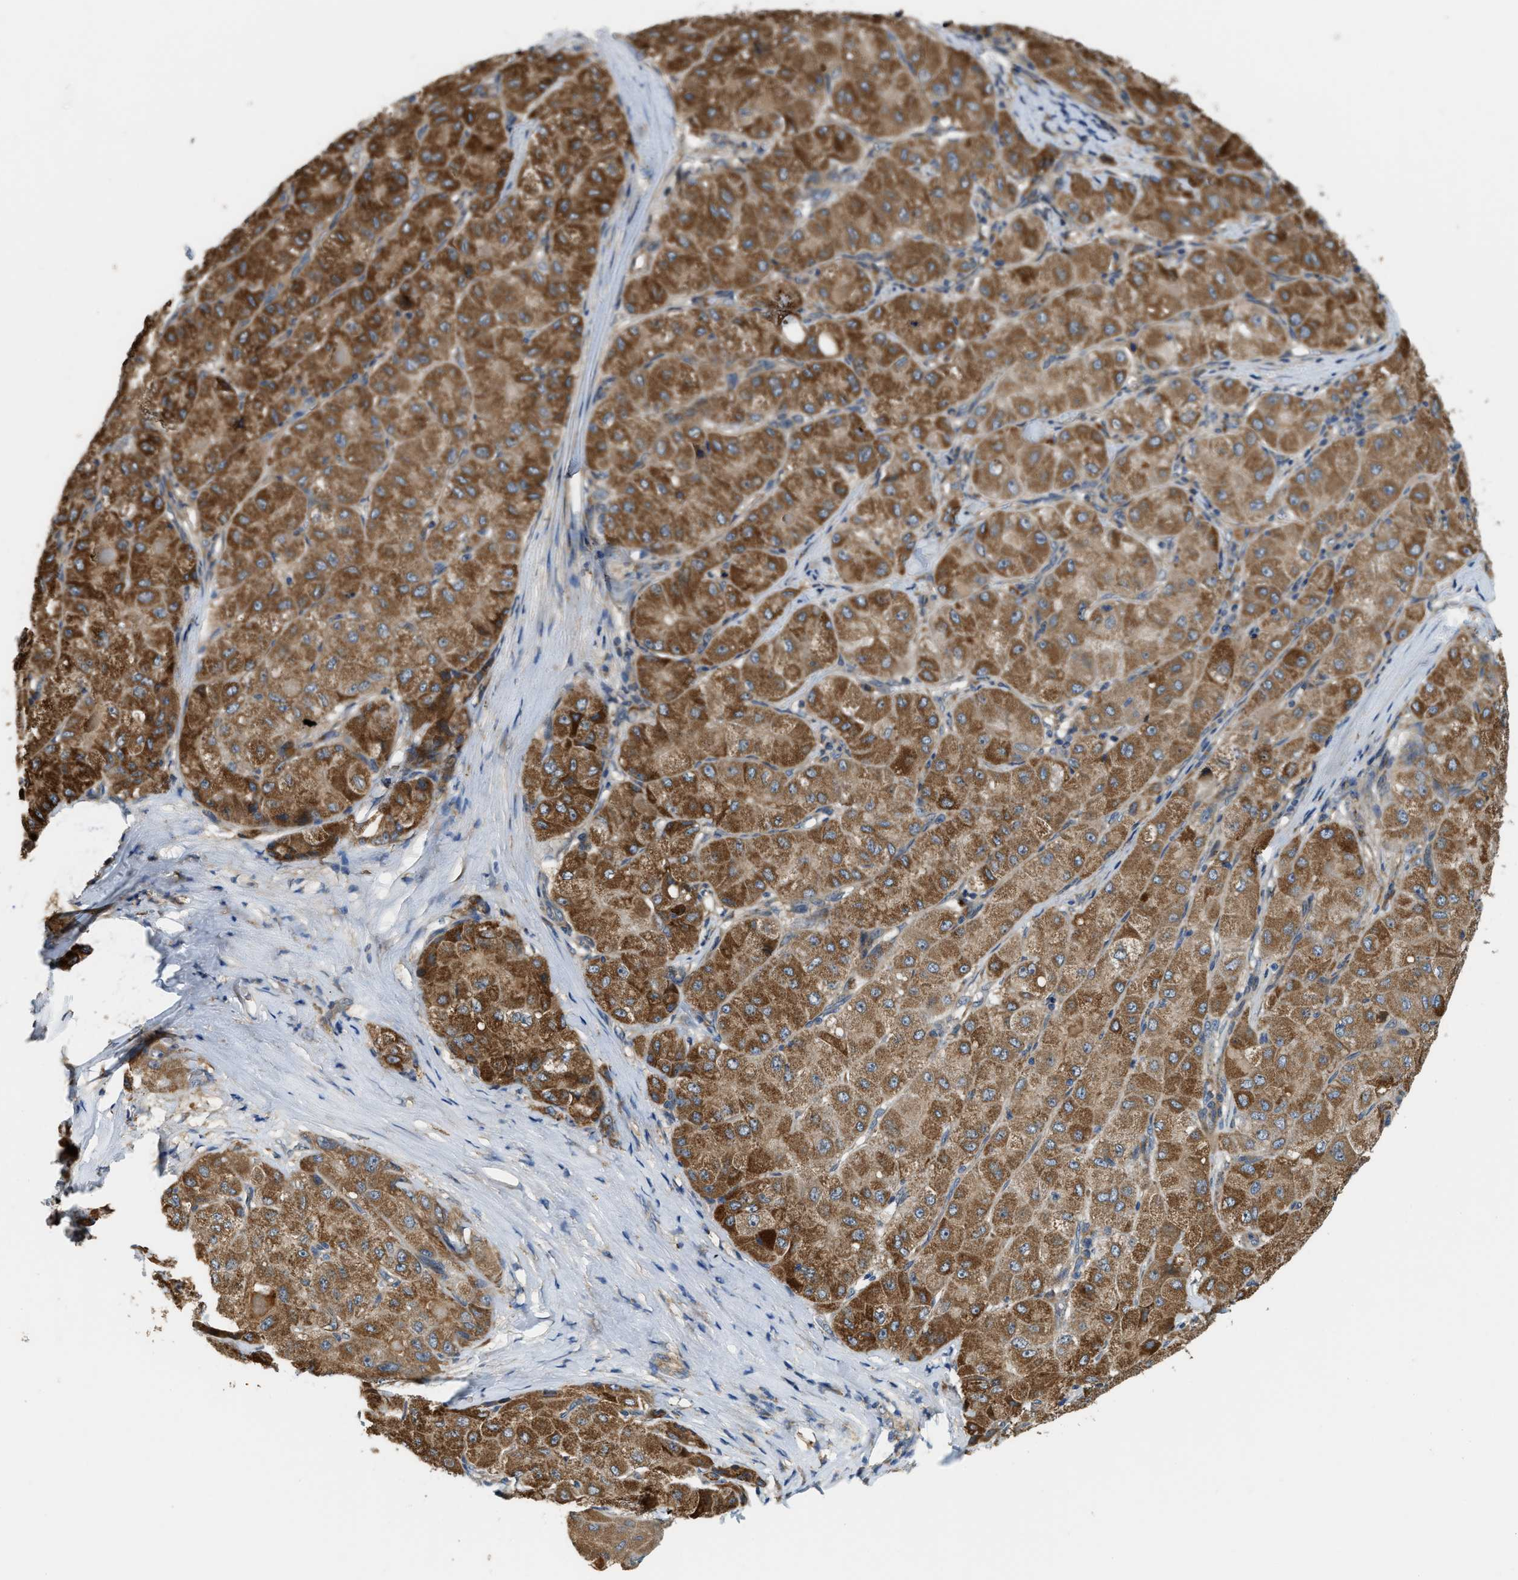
{"staining": {"intensity": "moderate", "quantity": ">75%", "location": "cytoplasmic/membranous"}, "tissue": "liver cancer", "cell_type": "Tumor cells", "image_type": "cancer", "snomed": [{"axis": "morphology", "description": "Carcinoma, Hepatocellular, NOS"}, {"axis": "topography", "description": "Liver"}], "caption": "An immunohistochemistry (IHC) image of tumor tissue is shown. Protein staining in brown highlights moderate cytoplasmic/membranous positivity in liver cancer (hepatocellular carcinoma) within tumor cells. (DAB = brown stain, brightfield microscopy at high magnification).", "gene": "STARD3NL", "patient": {"sex": "male", "age": 80}}